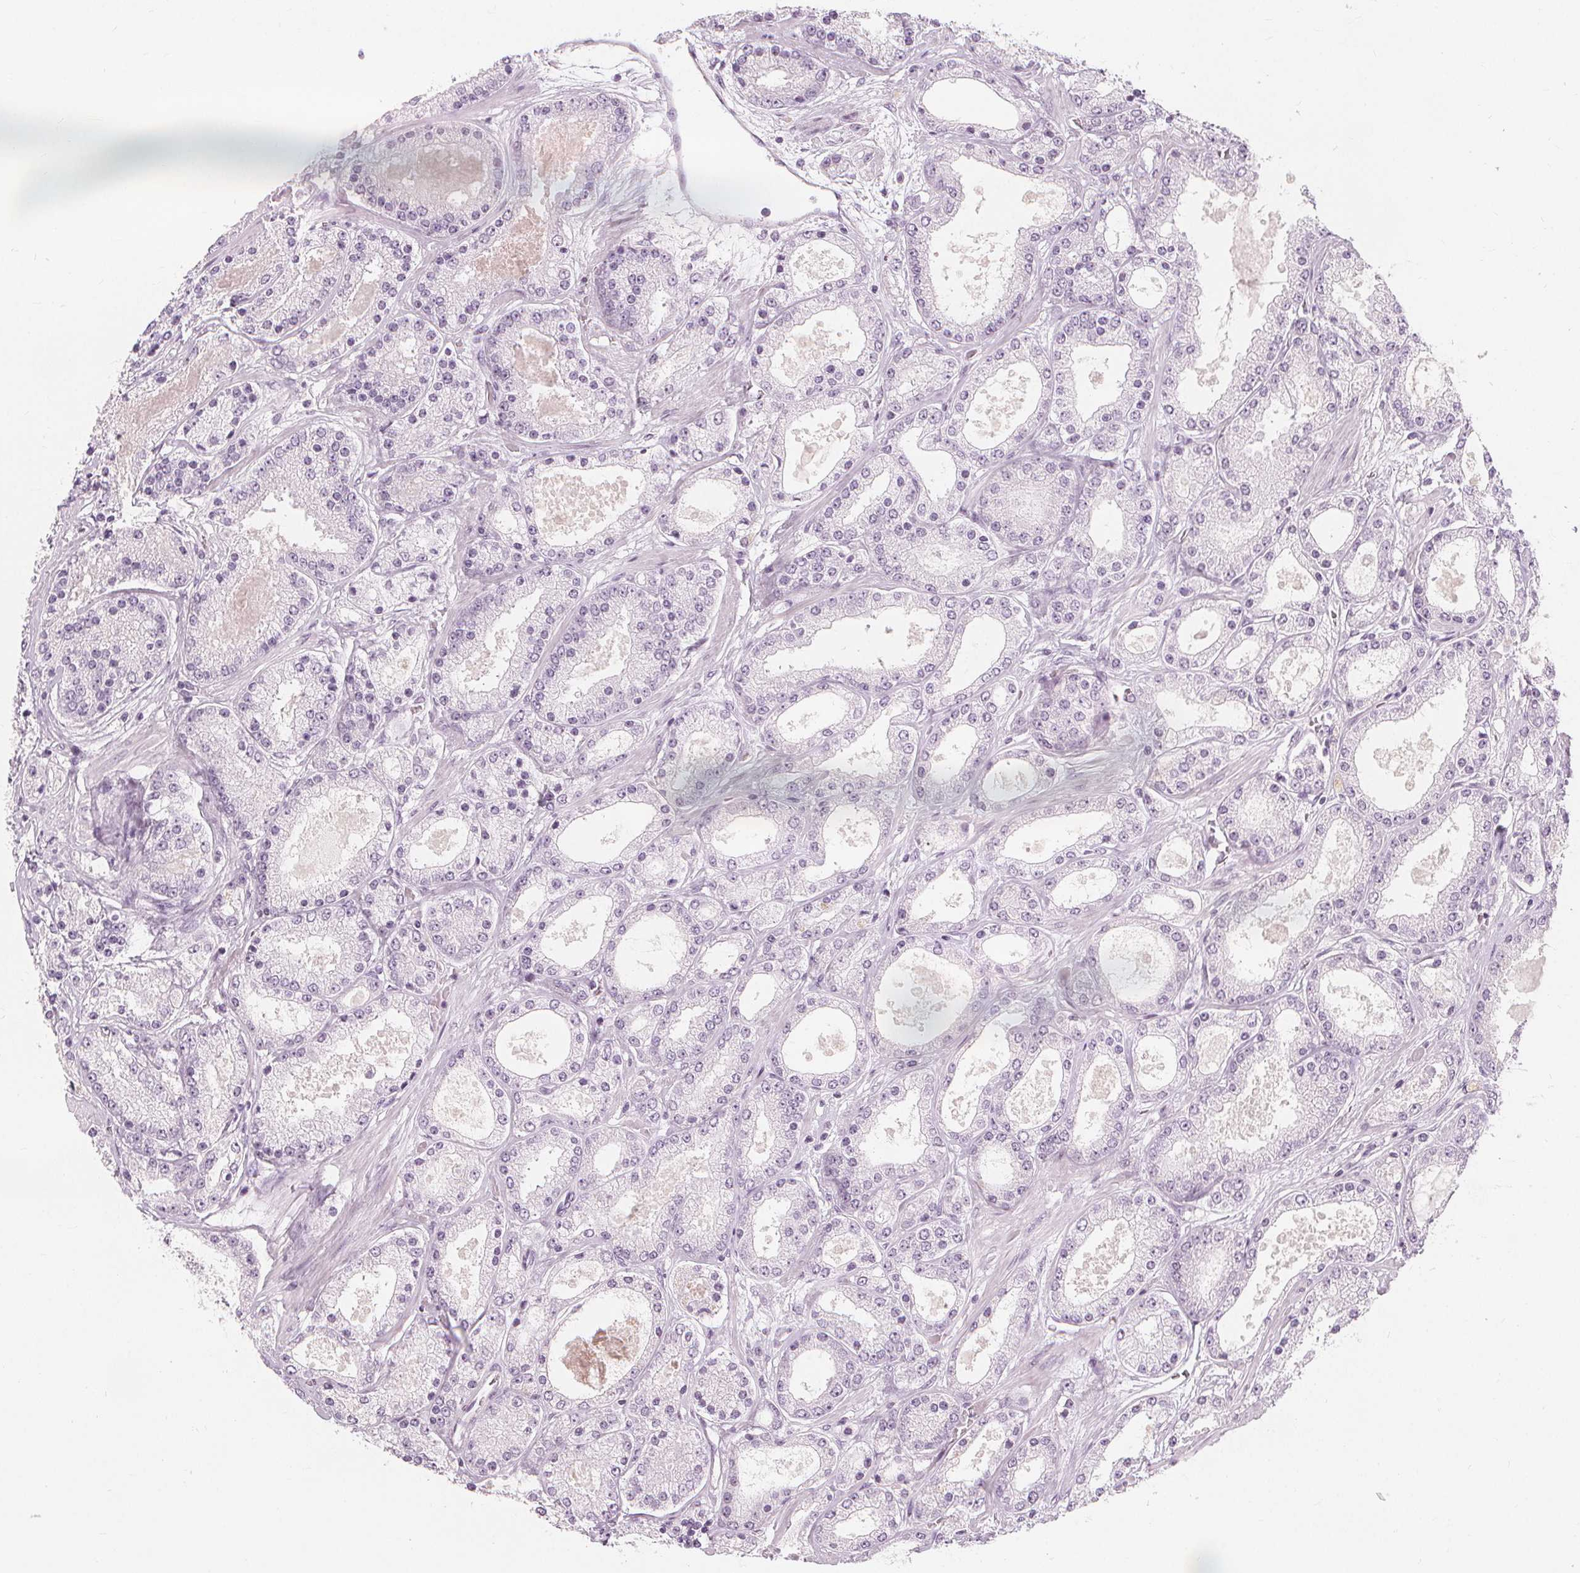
{"staining": {"intensity": "negative", "quantity": "none", "location": "none"}, "tissue": "prostate cancer", "cell_type": "Tumor cells", "image_type": "cancer", "snomed": [{"axis": "morphology", "description": "Adenocarcinoma, High grade"}, {"axis": "topography", "description": "Prostate"}], "caption": "Protein analysis of prostate cancer reveals no significant expression in tumor cells. (Stains: DAB IHC with hematoxylin counter stain, Microscopy: brightfield microscopy at high magnification).", "gene": "MUC12", "patient": {"sex": "male", "age": 67}}